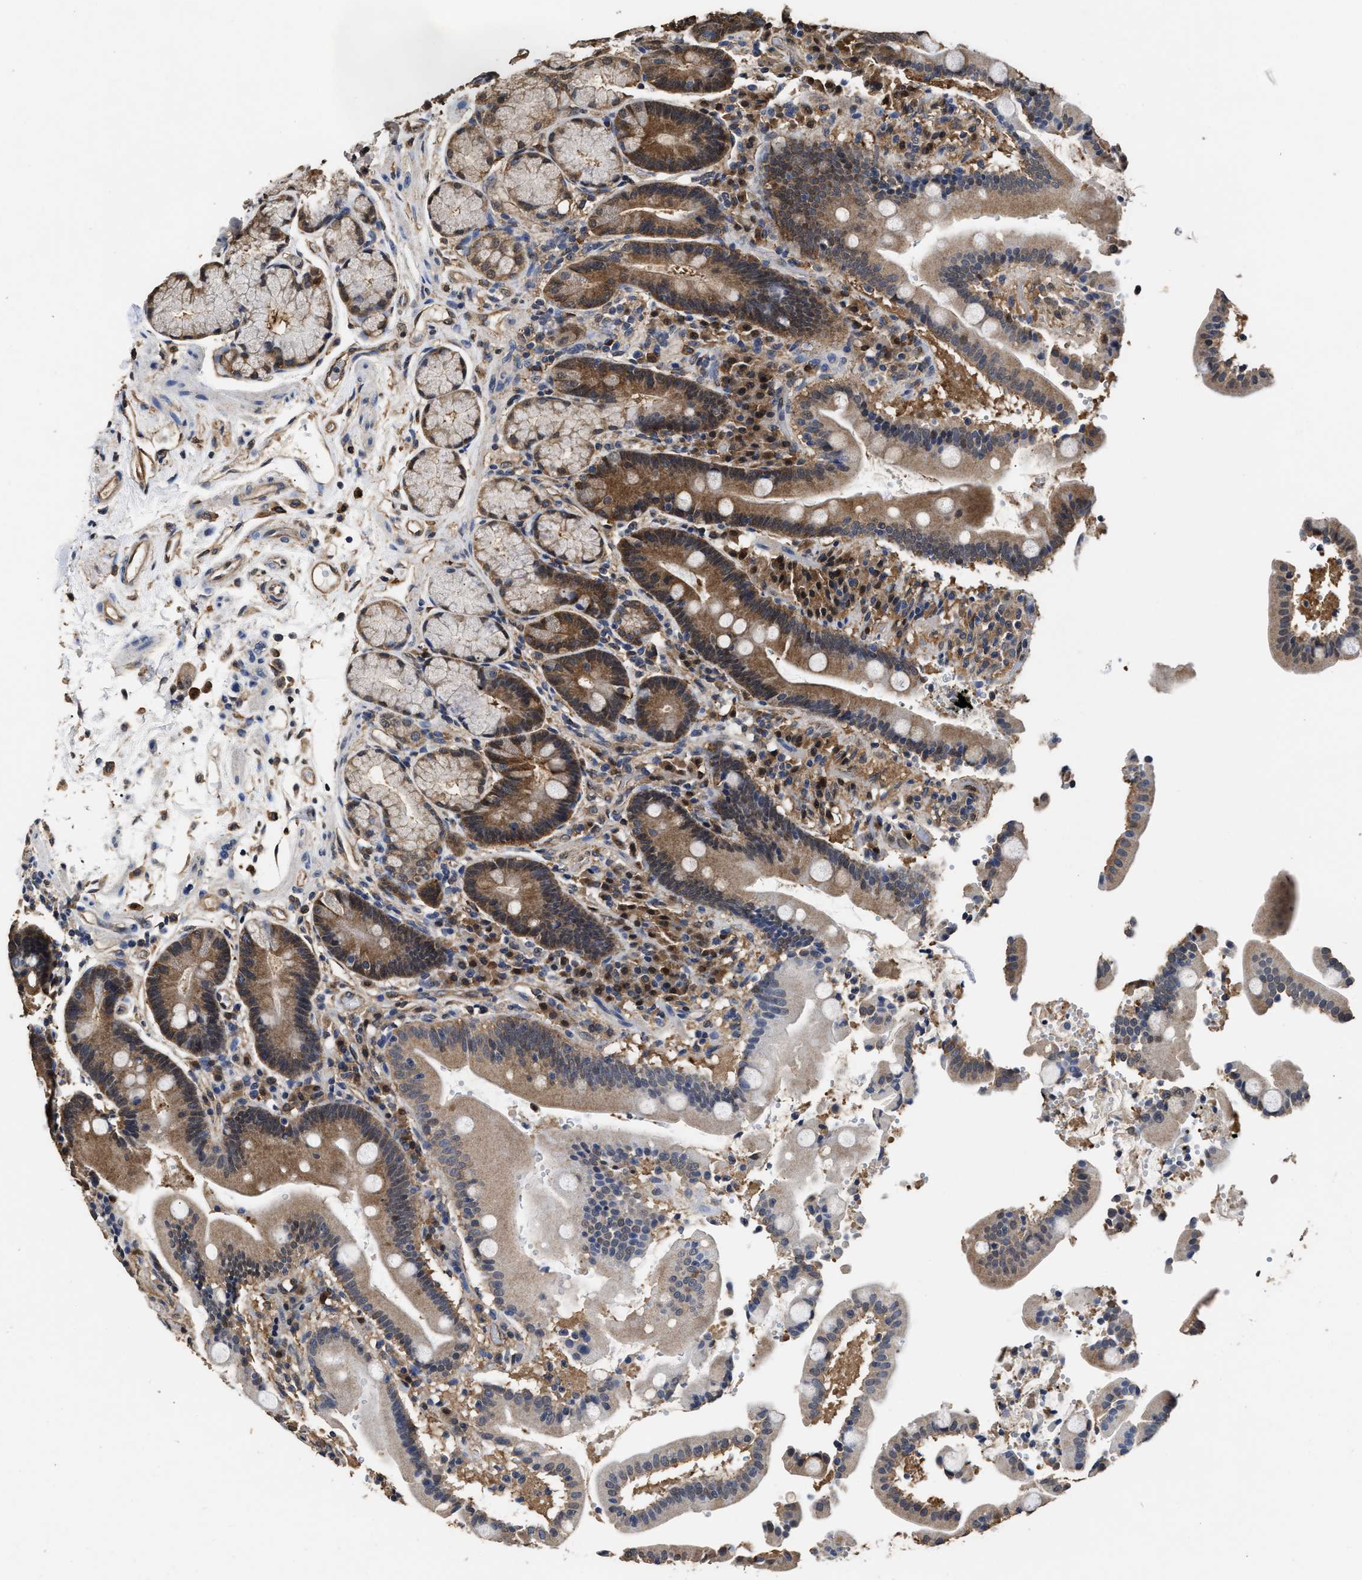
{"staining": {"intensity": "moderate", "quantity": ">75%", "location": "cytoplasmic/membranous"}, "tissue": "duodenum", "cell_type": "Glandular cells", "image_type": "normal", "snomed": [{"axis": "morphology", "description": "Normal tissue, NOS"}, {"axis": "topography", "description": "Small intestine, NOS"}], "caption": "Duodenum stained with a brown dye displays moderate cytoplasmic/membranous positive staining in about >75% of glandular cells.", "gene": "YWHAE", "patient": {"sex": "female", "age": 71}}